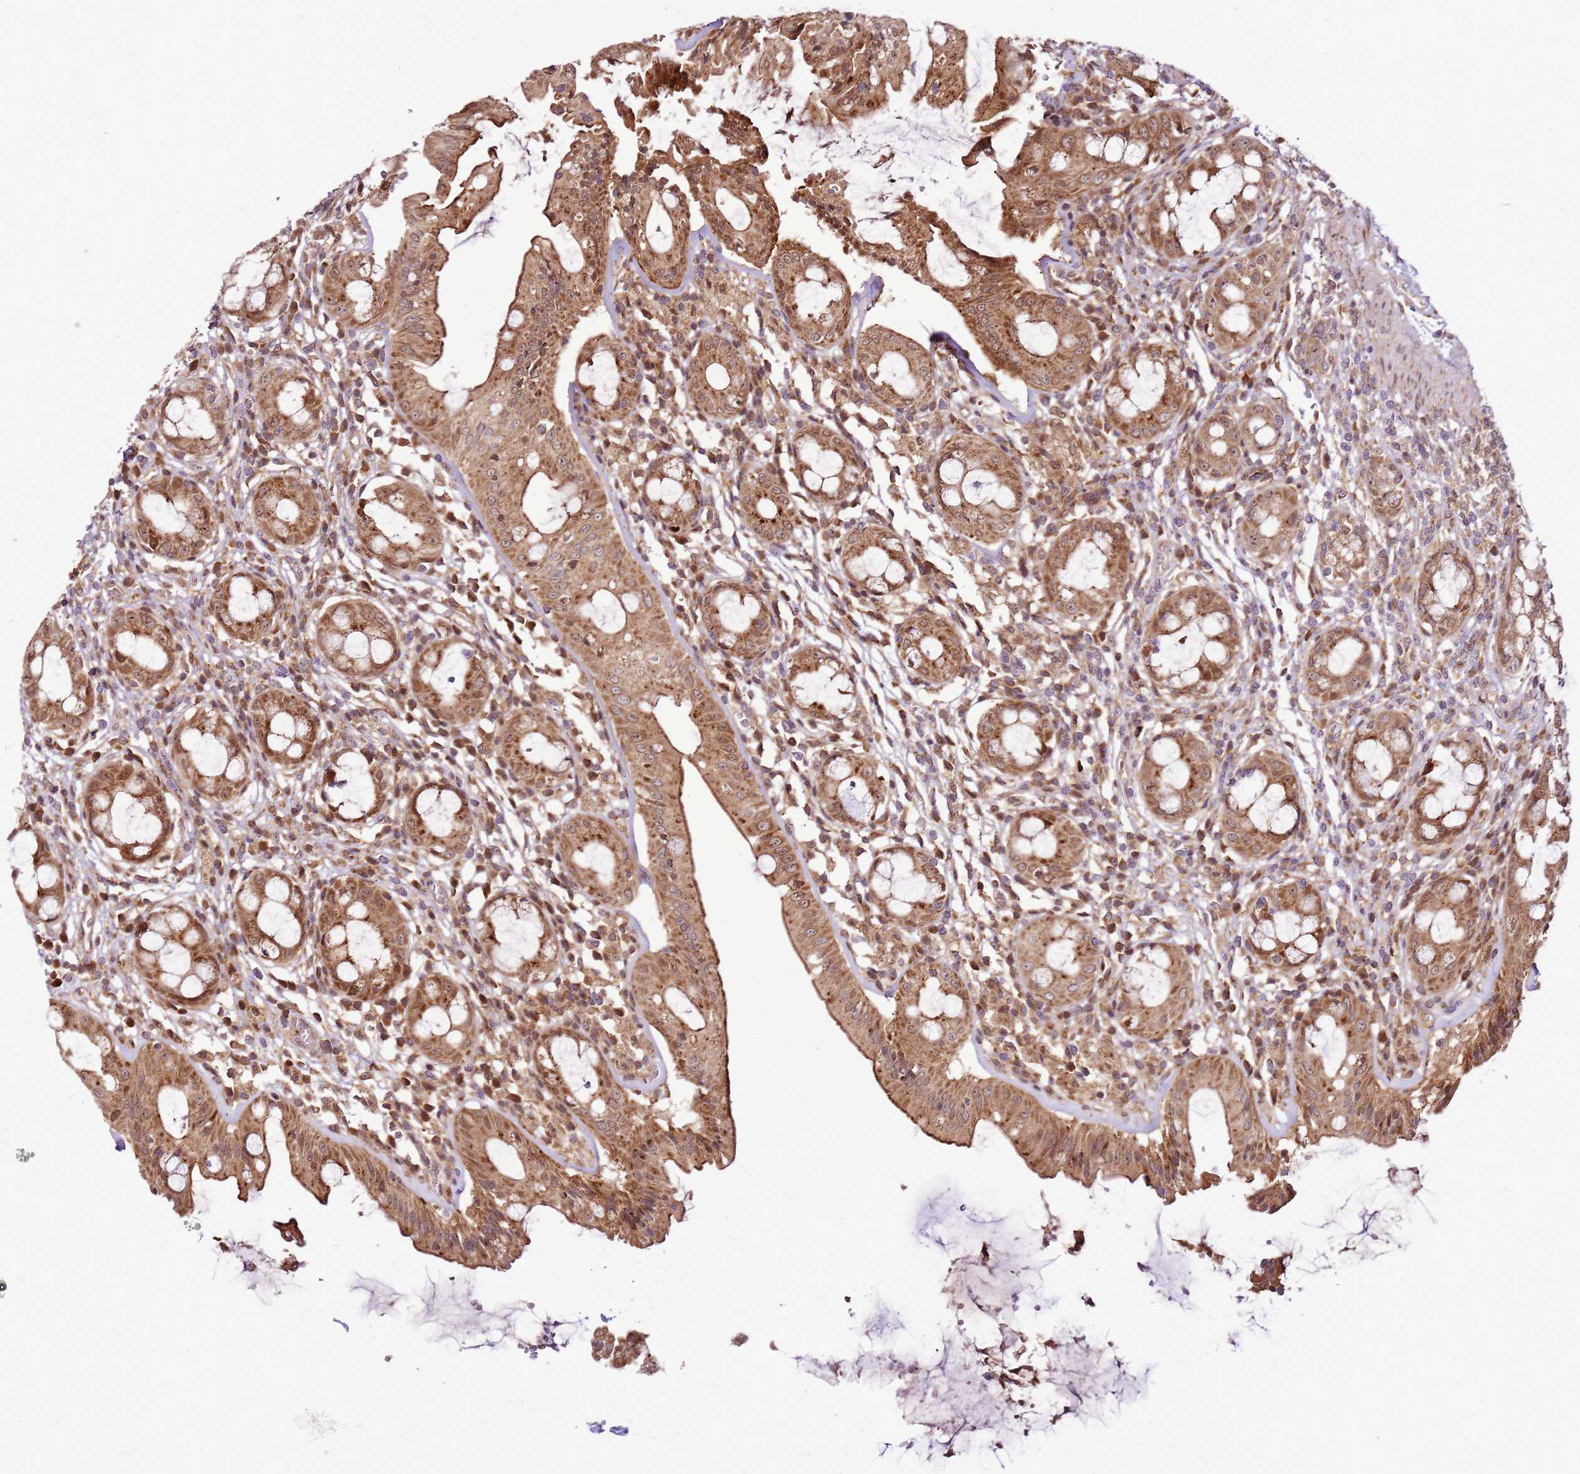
{"staining": {"intensity": "strong", "quantity": ">75%", "location": "cytoplasmic/membranous"}, "tissue": "rectum", "cell_type": "Glandular cells", "image_type": "normal", "snomed": [{"axis": "morphology", "description": "Normal tissue, NOS"}, {"axis": "topography", "description": "Rectum"}], "caption": "This image displays immunohistochemistry staining of normal human rectum, with high strong cytoplasmic/membranous expression in about >75% of glandular cells.", "gene": "RASA3", "patient": {"sex": "female", "age": 57}}